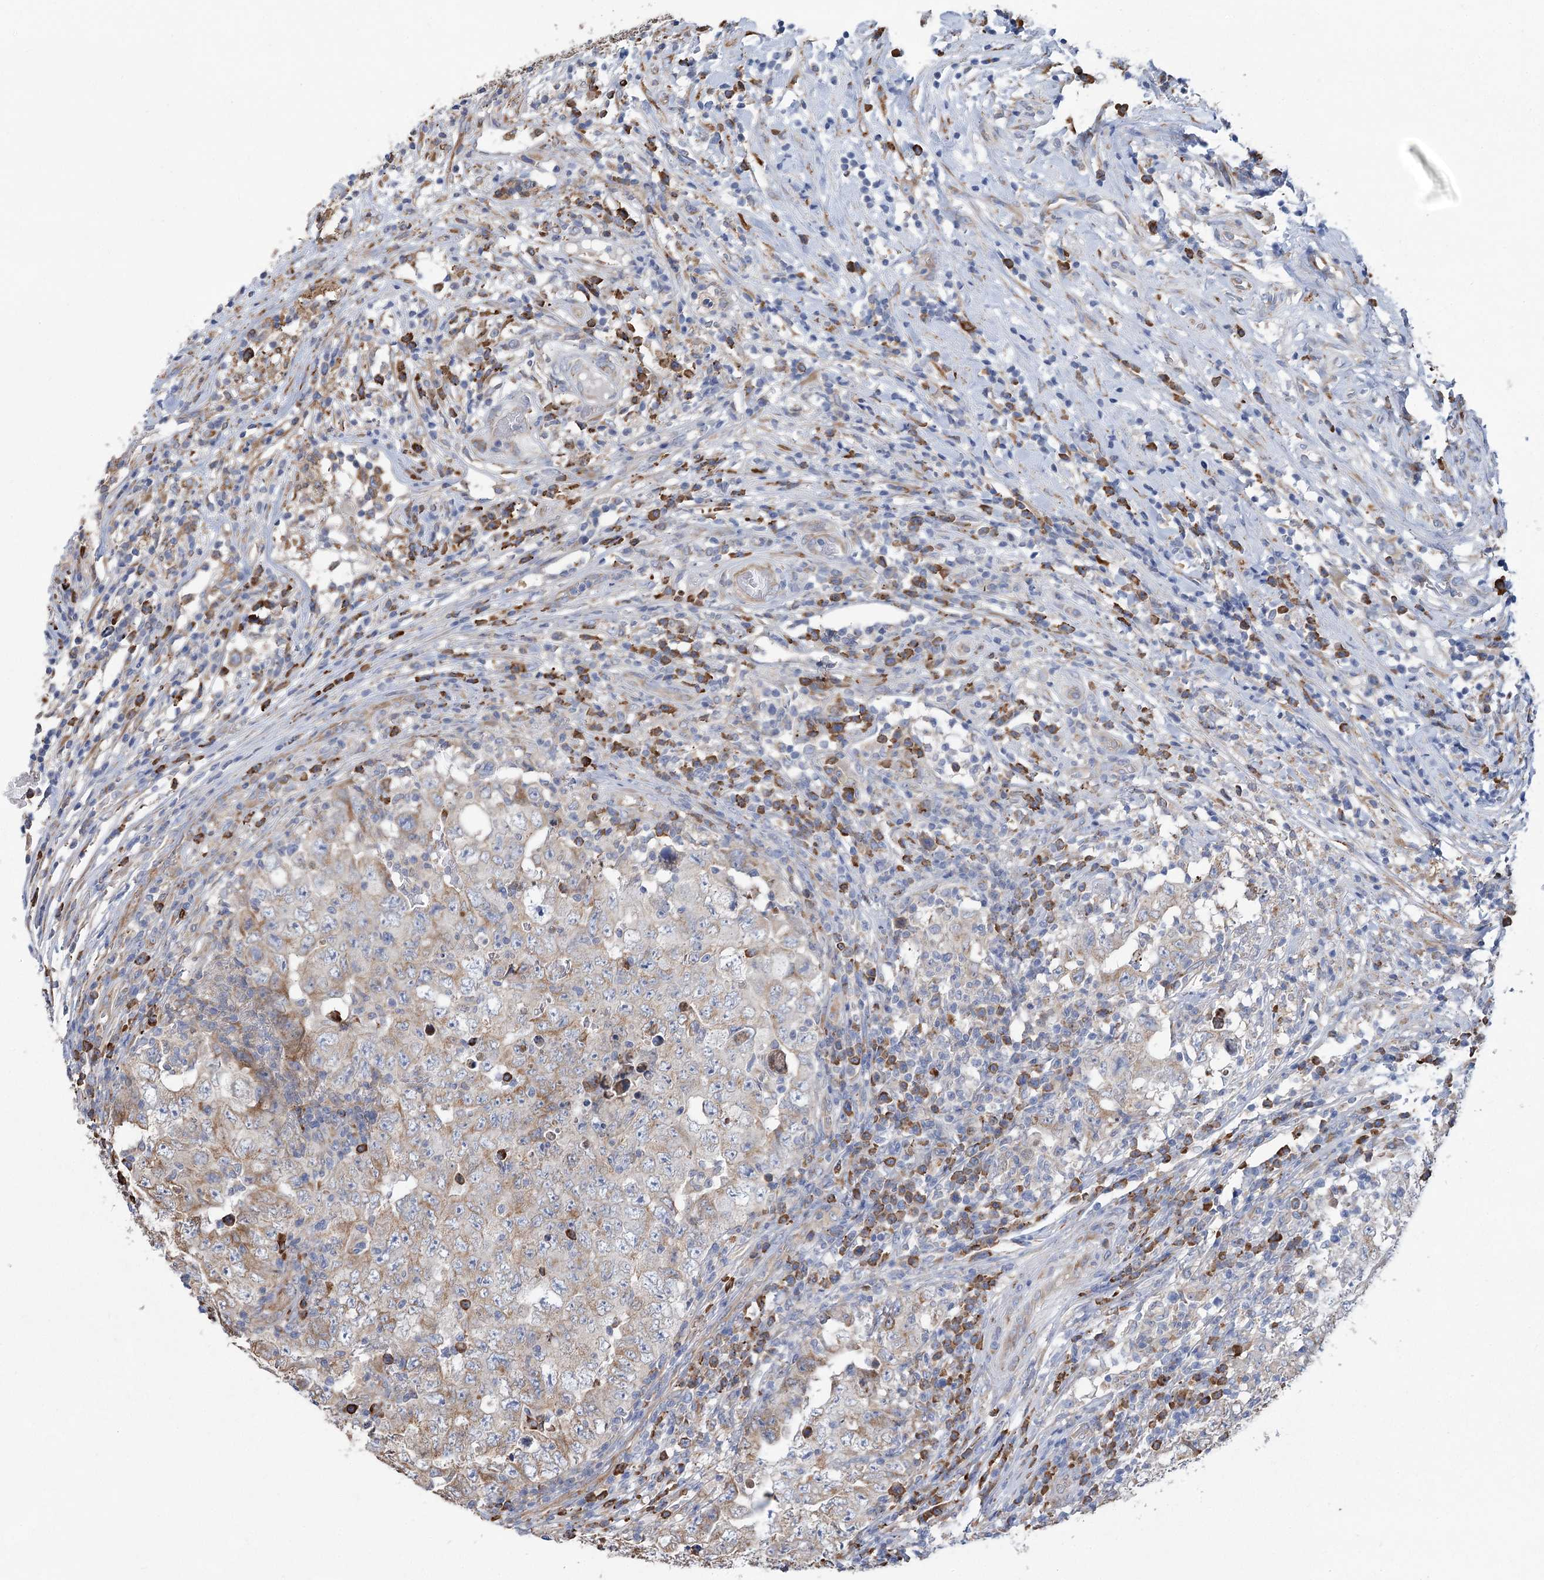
{"staining": {"intensity": "moderate", "quantity": "<25%", "location": "cytoplasmic/membranous"}, "tissue": "testis cancer", "cell_type": "Tumor cells", "image_type": "cancer", "snomed": [{"axis": "morphology", "description": "Carcinoma, Embryonal, NOS"}, {"axis": "topography", "description": "Testis"}], "caption": "A low amount of moderate cytoplasmic/membranous positivity is seen in about <25% of tumor cells in embryonal carcinoma (testis) tissue. (IHC, brightfield microscopy, high magnification).", "gene": "METTL24", "patient": {"sex": "male", "age": 26}}